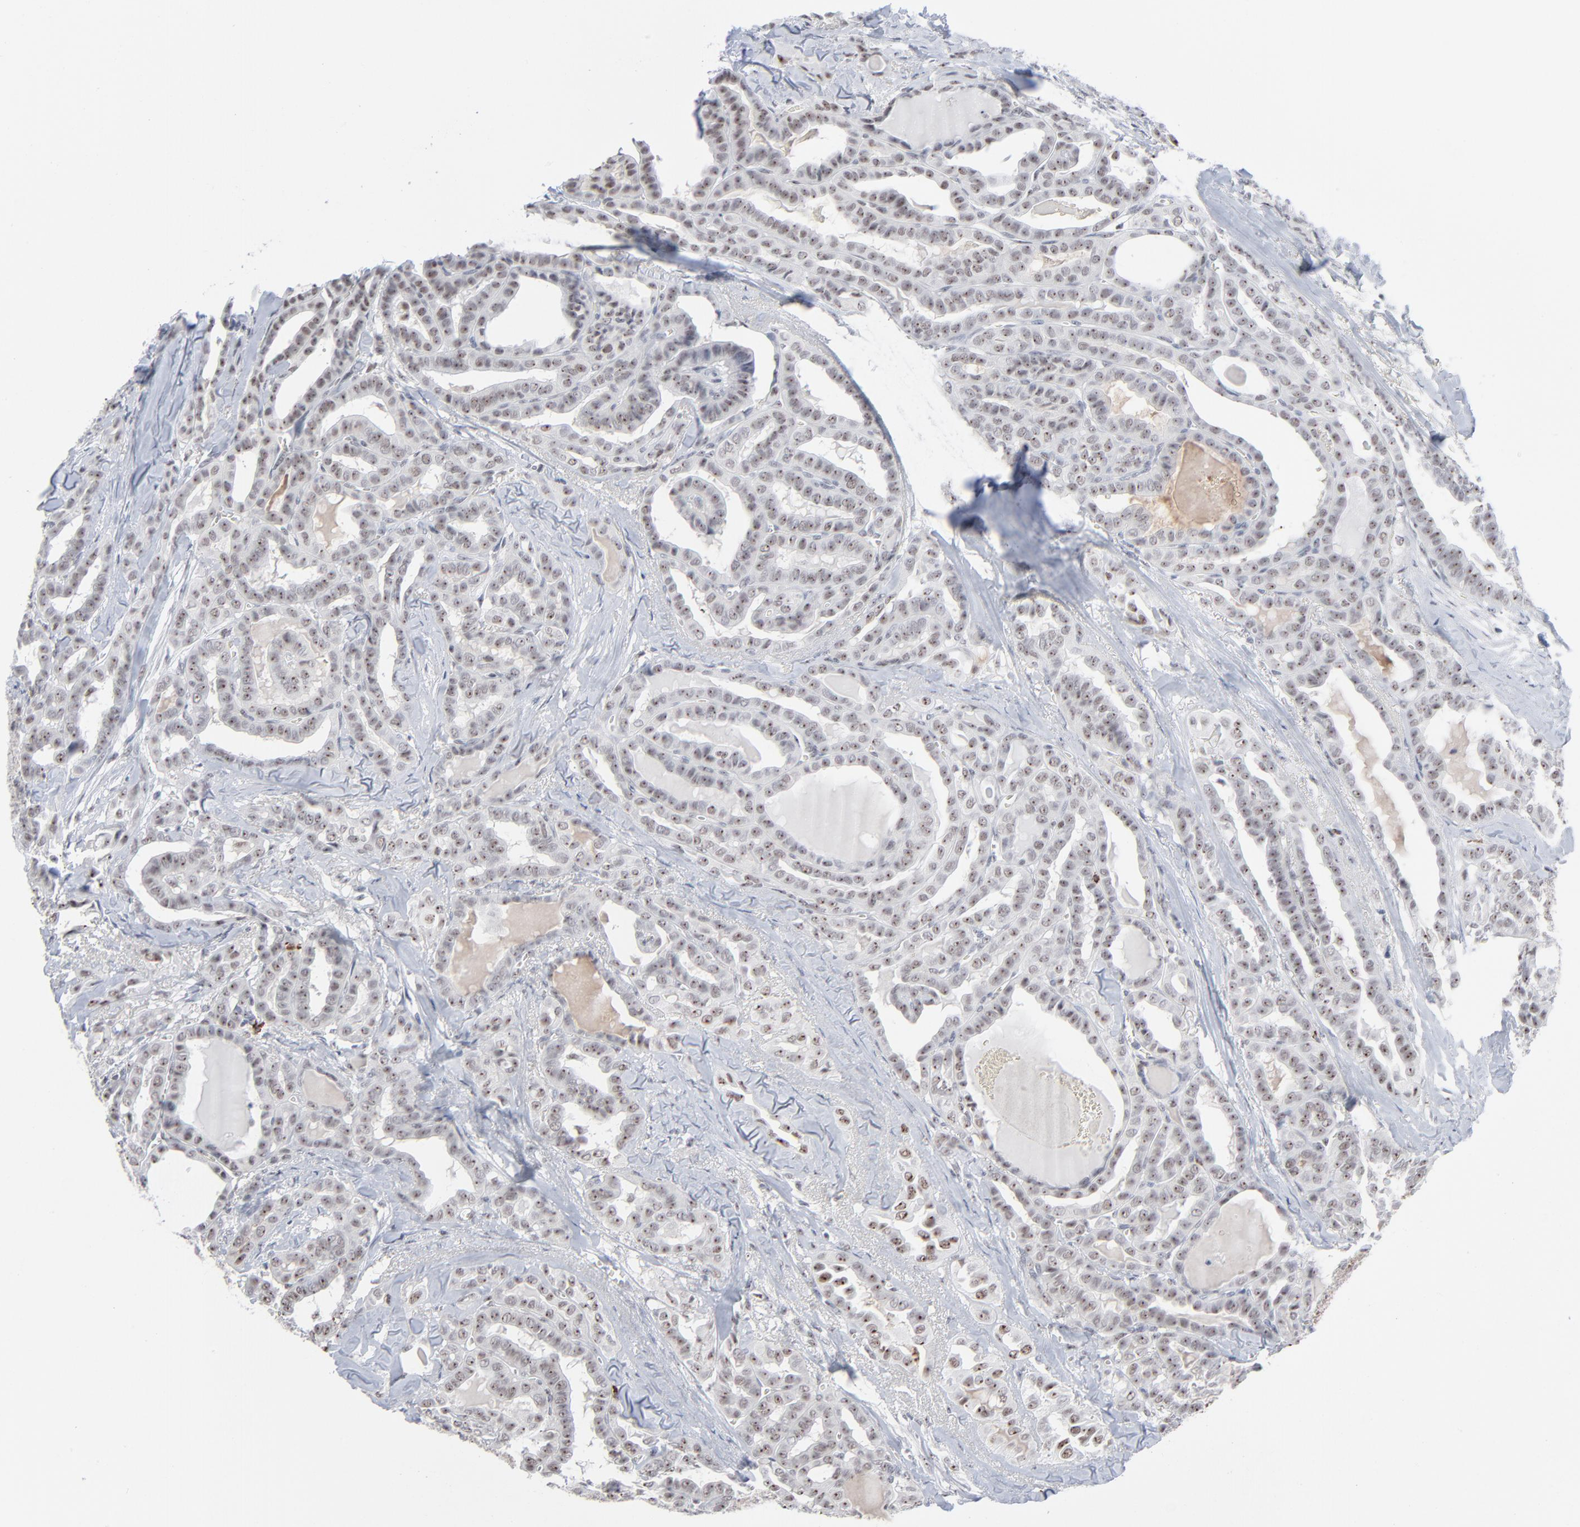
{"staining": {"intensity": "weak", "quantity": ">75%", "location": "nuclear"}, "tissue": "thyroid cancer", "cell_type": "Tumor cells", "image_type": "cancer", "snomed": [{"axis": "morphology", "description": "Carcinoma, NOS"}, {"axis": "topography", "description": "Thyroid gland"}], "caption": "DAB (3,3'-diaminobenzidine) immunohistochemical staining of human thyroid carcinoma shows weak nuclear protein staining in about >75% of tumor cells.", "gene": "MPHOSPH6", "patient": {"sex": "female", "age": 91}}